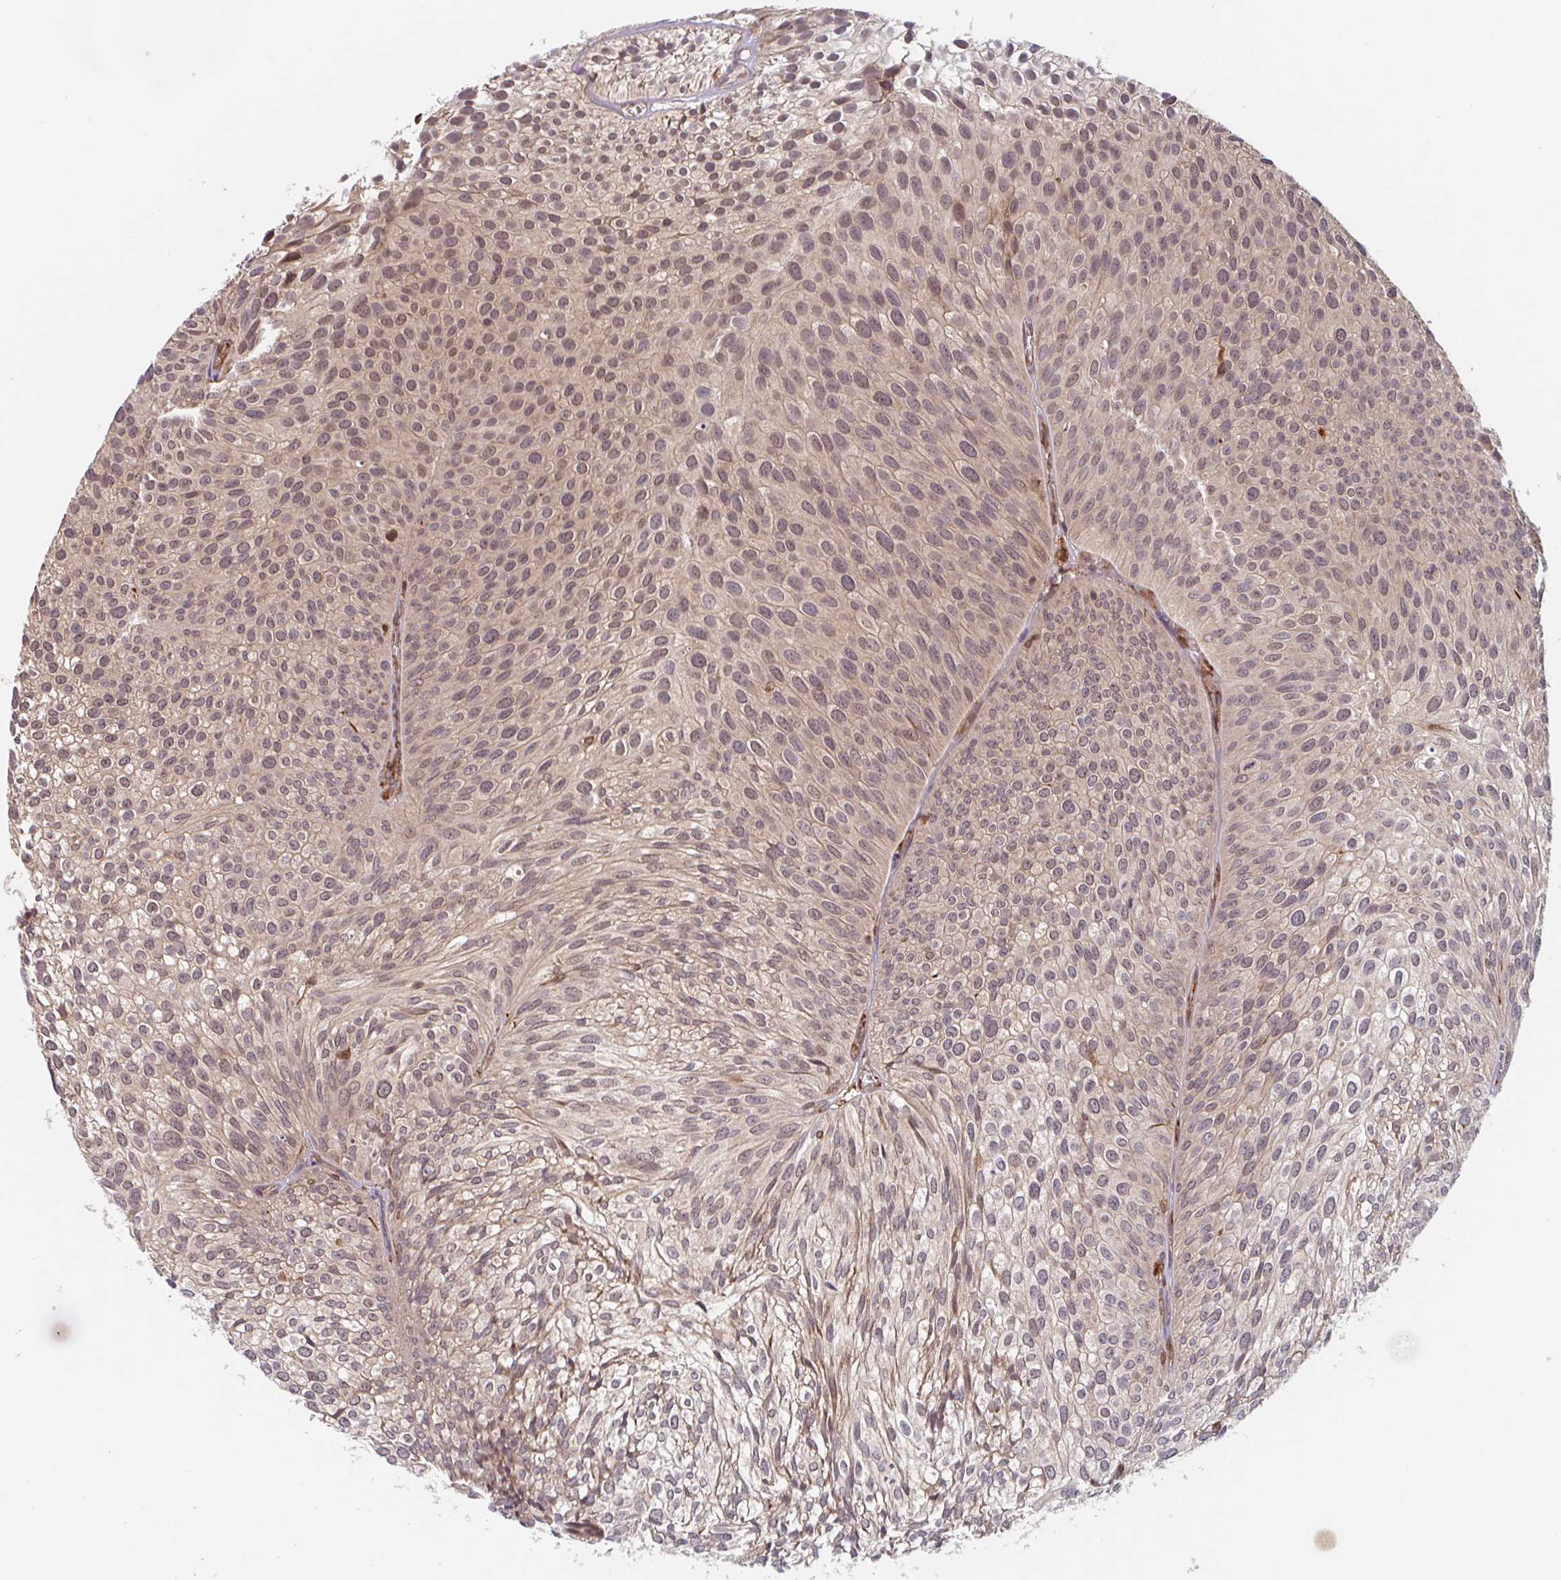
{"staining": {"intensity": "weak", "quantity": "25%-75%", "location": "nuclear"}, "tissue": "urothelial cancer", "cell_type": "Tumor cells", "image_type": "cancer", "snomed": [{"axis": "morphology", "description": "Urothelial carcinoma, Low grade"}, {"axis": "topography", "description": "Urinary bladder"}], "caption": "Urothelial carcinoma (low-grade) tissue shows weak nuclear positivity in about 25%-75% of tumor cells, visualized by immunohistochemistry.", "gene": "NUB1", "patient": {"sex": "male", "age": 91}}